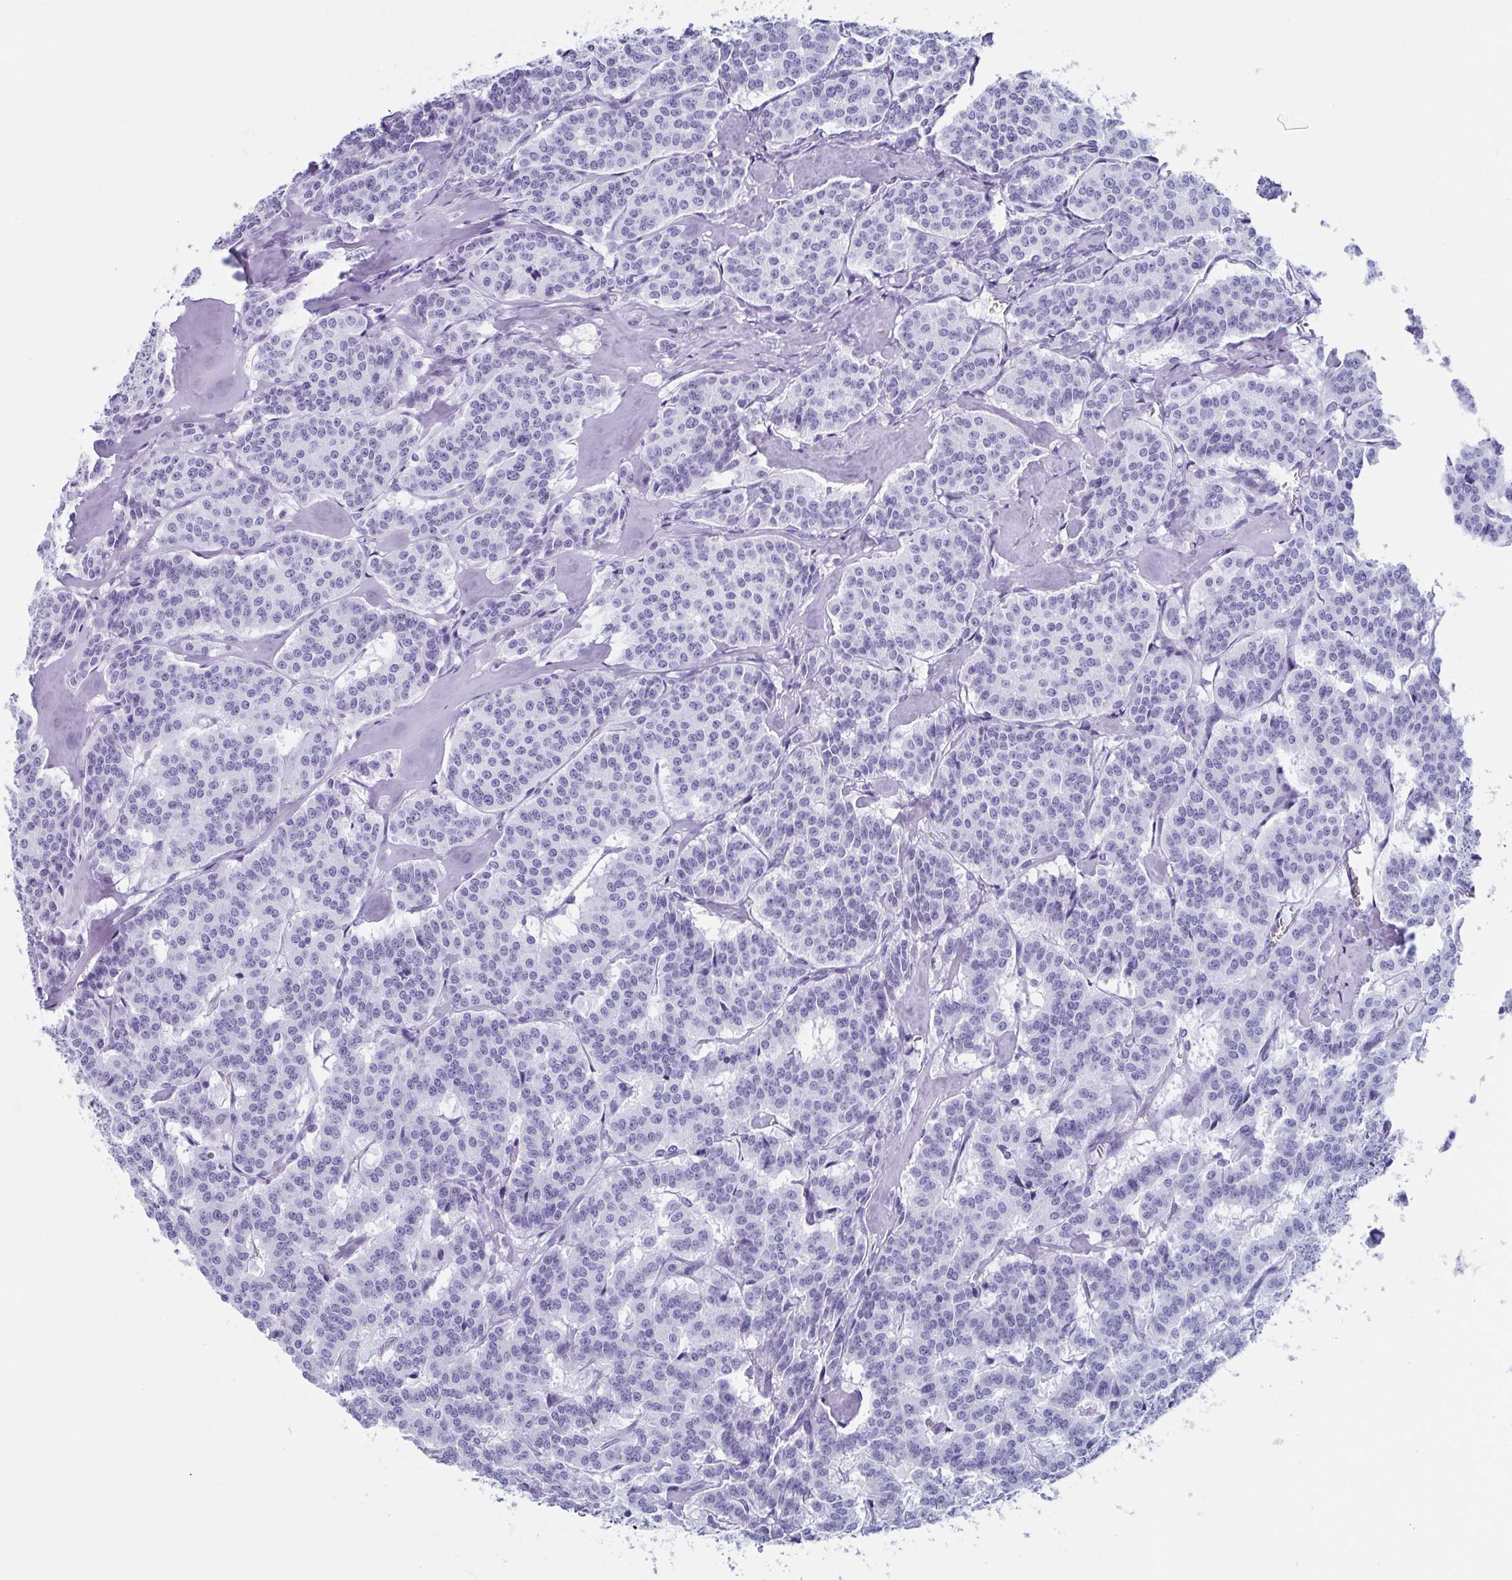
{"staining": {"intensity": "negative", "quantity": "none", "location": "none"}, "tissue": "carcinoid", "cell_type": "Tumor cells", "image_type": "cancer", "snomed": [{"axis": "morphology", "description": "Carcinoid, malignant, NOS"}, {"axis": "topography", "description": "Lung"}], "caption": "This photomicrograph is of carcinoid (malignant) stained with immunohistochemistry to label a protein in brown with the nuclei are counter-stained blue. There is no staining in tumor cells.", "gene": "LYRM2", "patient": {"sex": "female", "age": 46}}